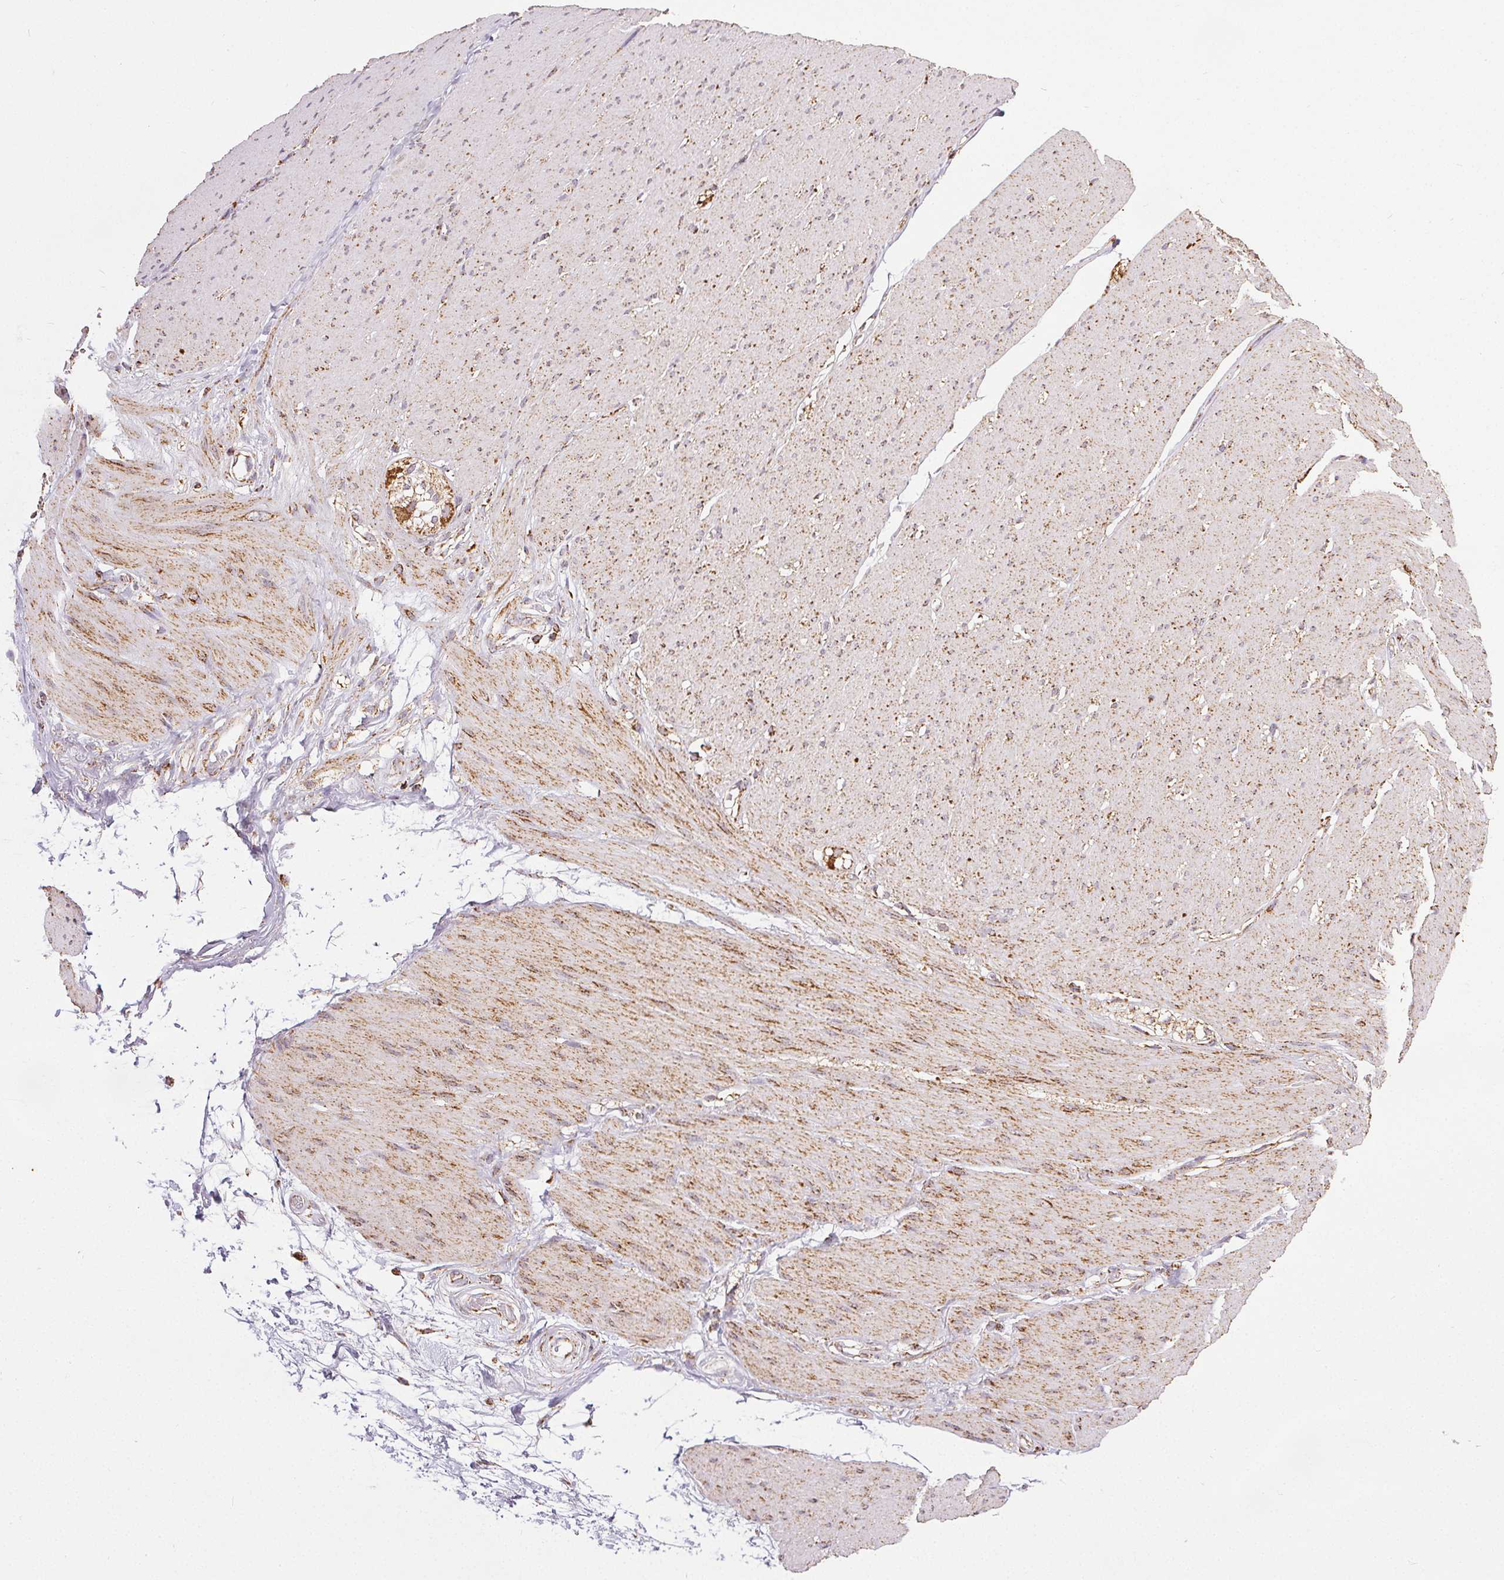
{"staining": {"intensity": "moderate", "quantity": "25%-75%", "location": "cytoplasmic/membranous"}, "tissue": "smooth muscle", "cell_type": "Smooth muscle cells", "image_type": "normal", "snomed": [{"axis": "morphology", "description": "Normal tissue, NOS"}, {"axis": "topography", "description": "Smooth muscle"}, {"axis": "topography", "description": "Rectum"}], "caption": "IHC image of normal smooth muscle stained for a protein (brown), which displays medium levels of moderate cytoplasmic/membranous staining in approximately 25%-75% of smooth muscle cells.", "gene": "SDHB", "patient": {"sex": "male", "age": 53}}